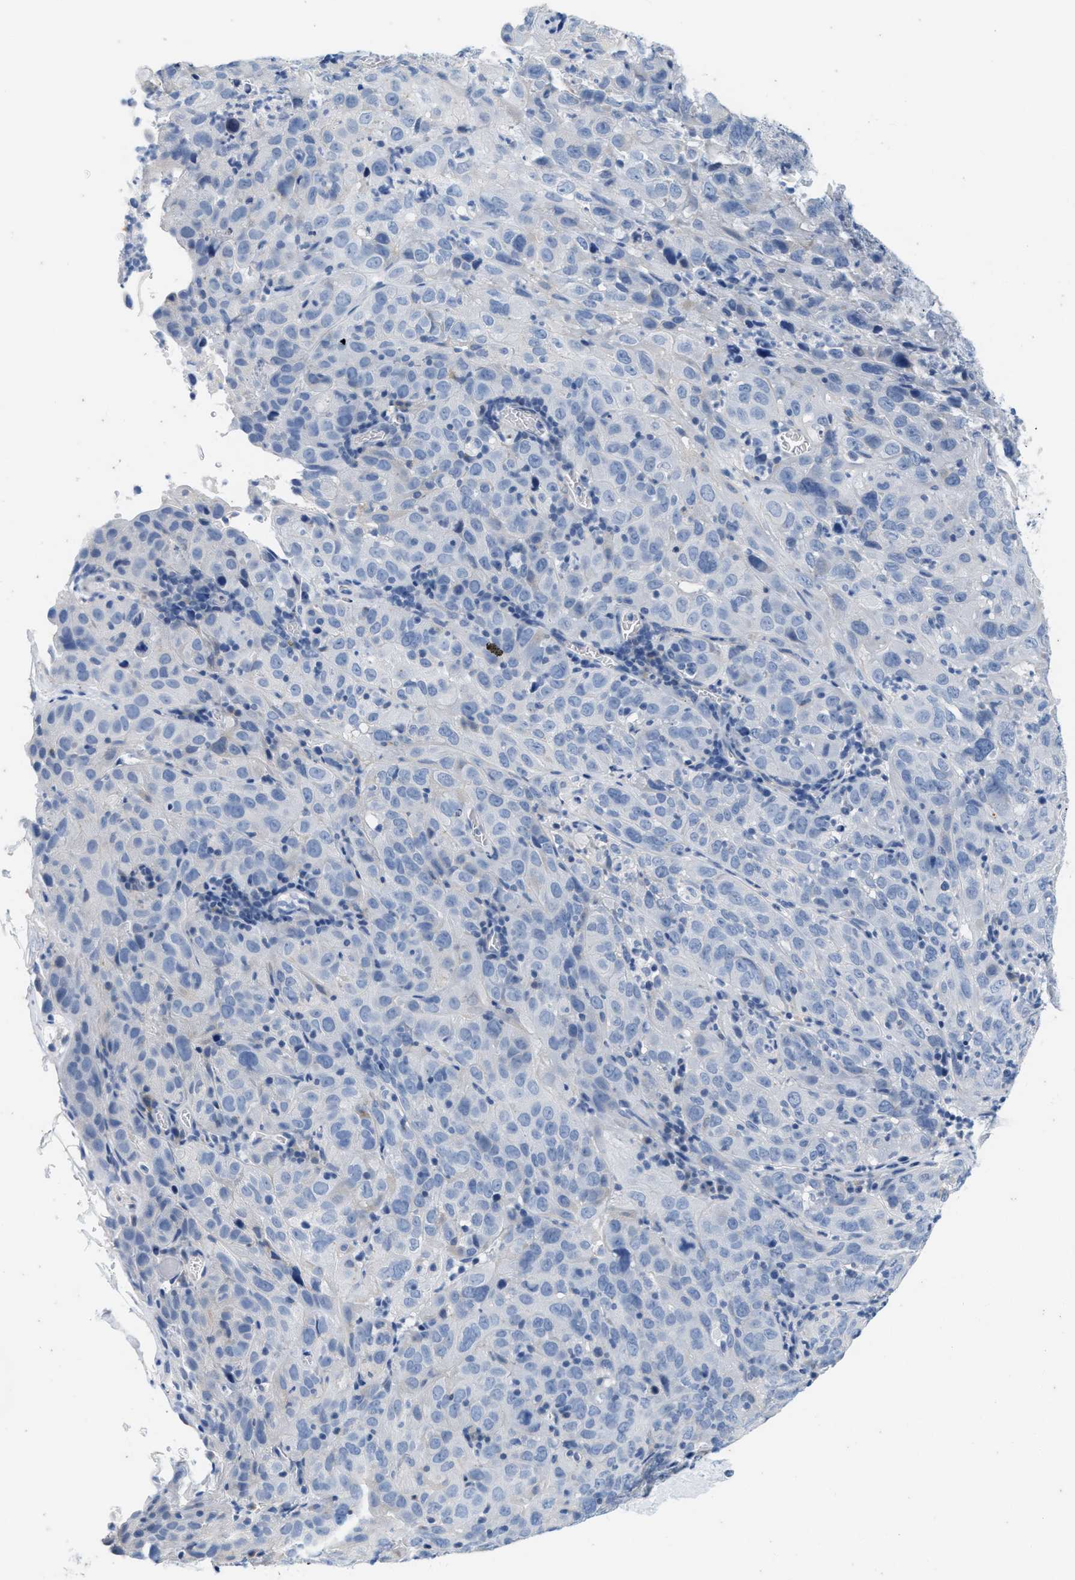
{"staining": {"intensity": "negative", "quantity": "none", "location": "none"}, "tissue": "cervical cancer", "cell_type": "Tumor cells", "image_type": "cancer", "snomed": [{"axis": "morphology", "description": "Squamous cell carcinoma, NOS"}, {"axis": "topography", "description": "Cervix"}], "caption": "This is an immunohistochemistry histopathology image of cervical squamous cell carcinoma. There is no expression in tumor cells.", "gene": "ABCB11", "patient": {"sex": "female", "age": 32}}